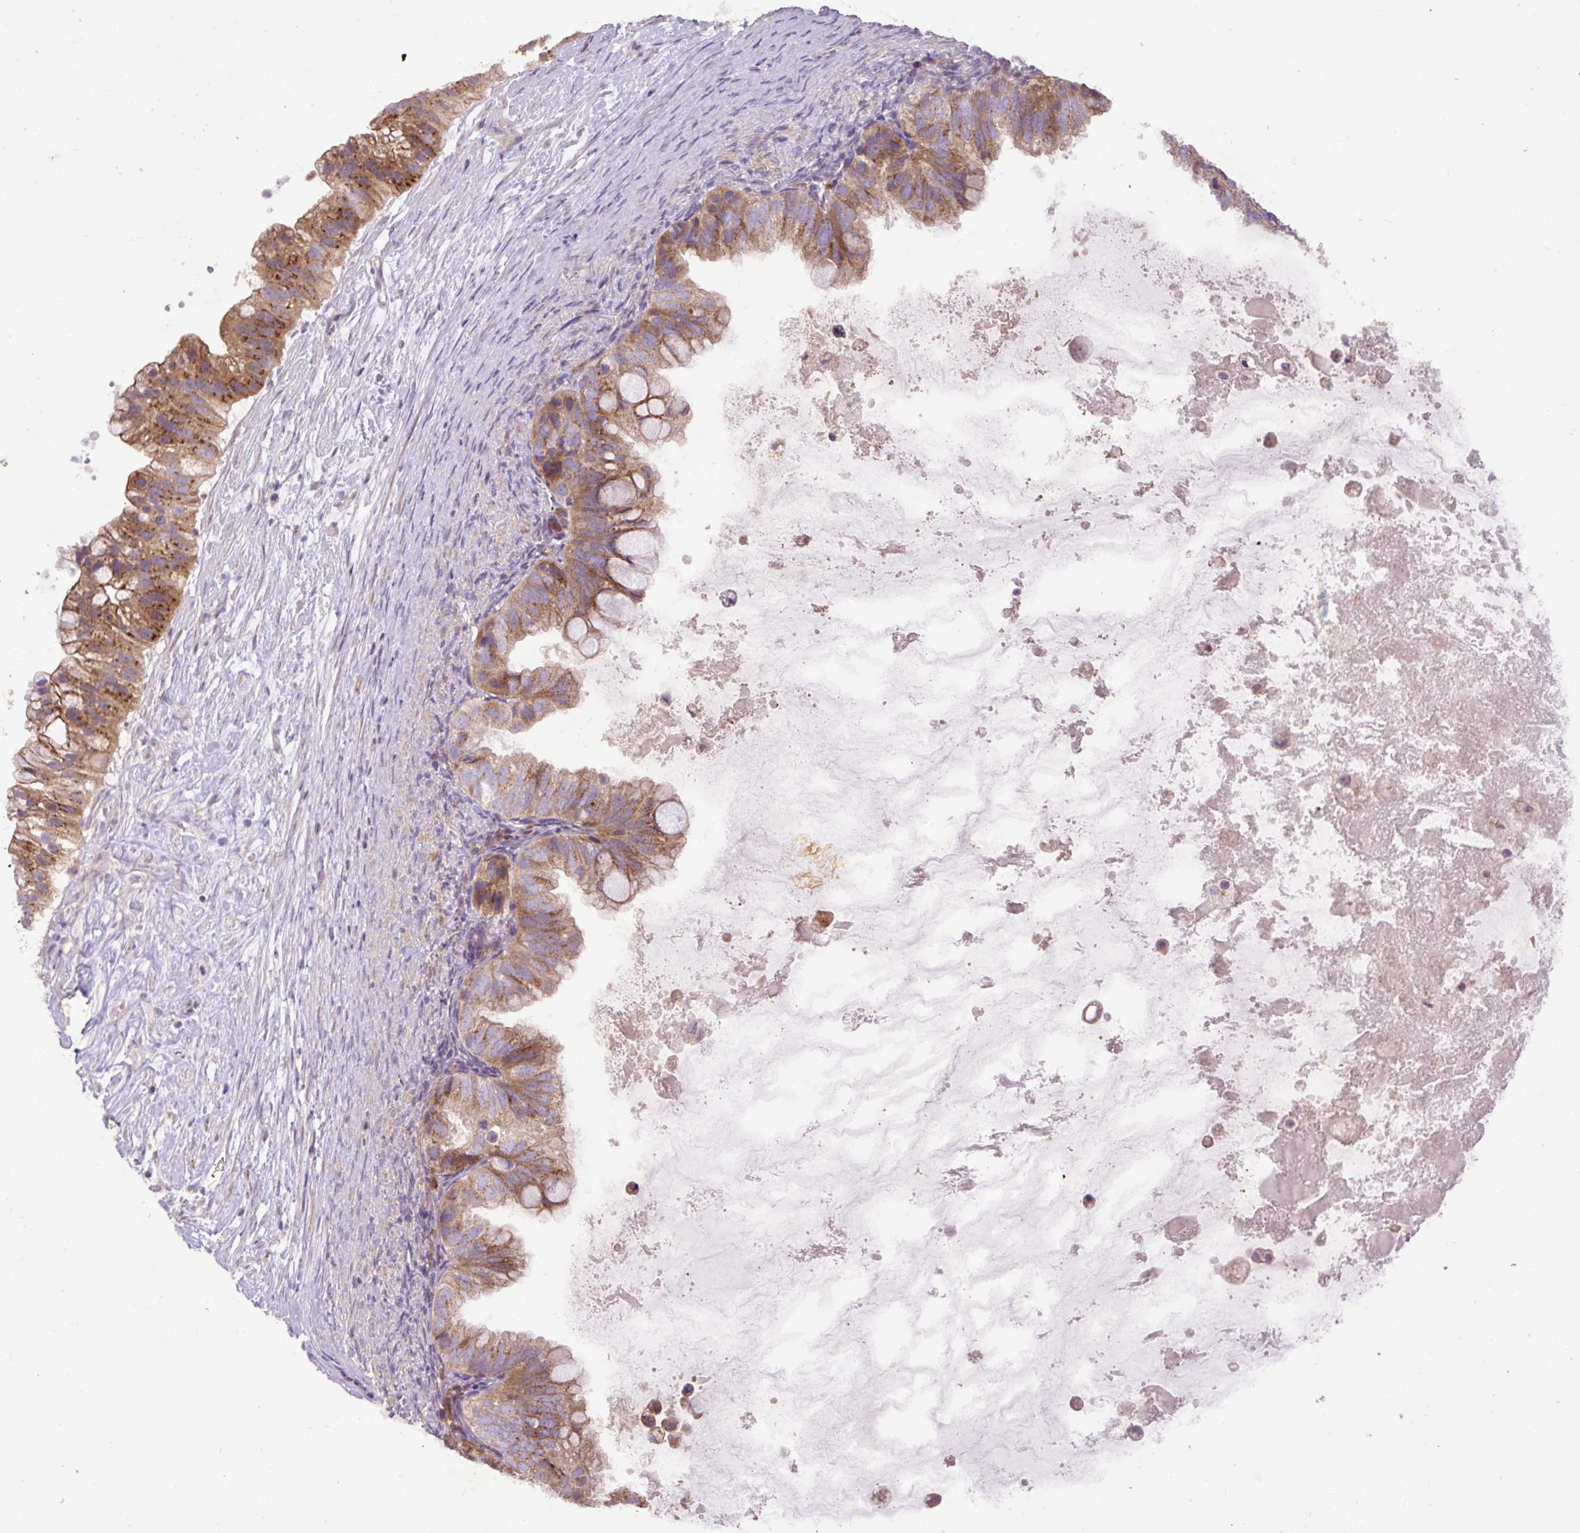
{"staining": {"intensity": "moderate", "quantity": ">75%", "location": "cytoplasmic/membranous"}, "tissue": "ovarian cancer", "cell_type": "Tumor cells", "image_type": "cancer", "snomed": [{"axis": "morphology", "description": "Cystadenocarcinoma, mucinous, NOS"}, {"axis": "topography", "description": "Ovary"}], "caption": "Ovarian mucinous cystadenocarcinoma stained for a protein (brown) displays moderate cytoplasmic/membranous positive expression in approximately >75% of tumor cells.", "gene": "ABR", "patient": {"sex": "female", "age": 80}}